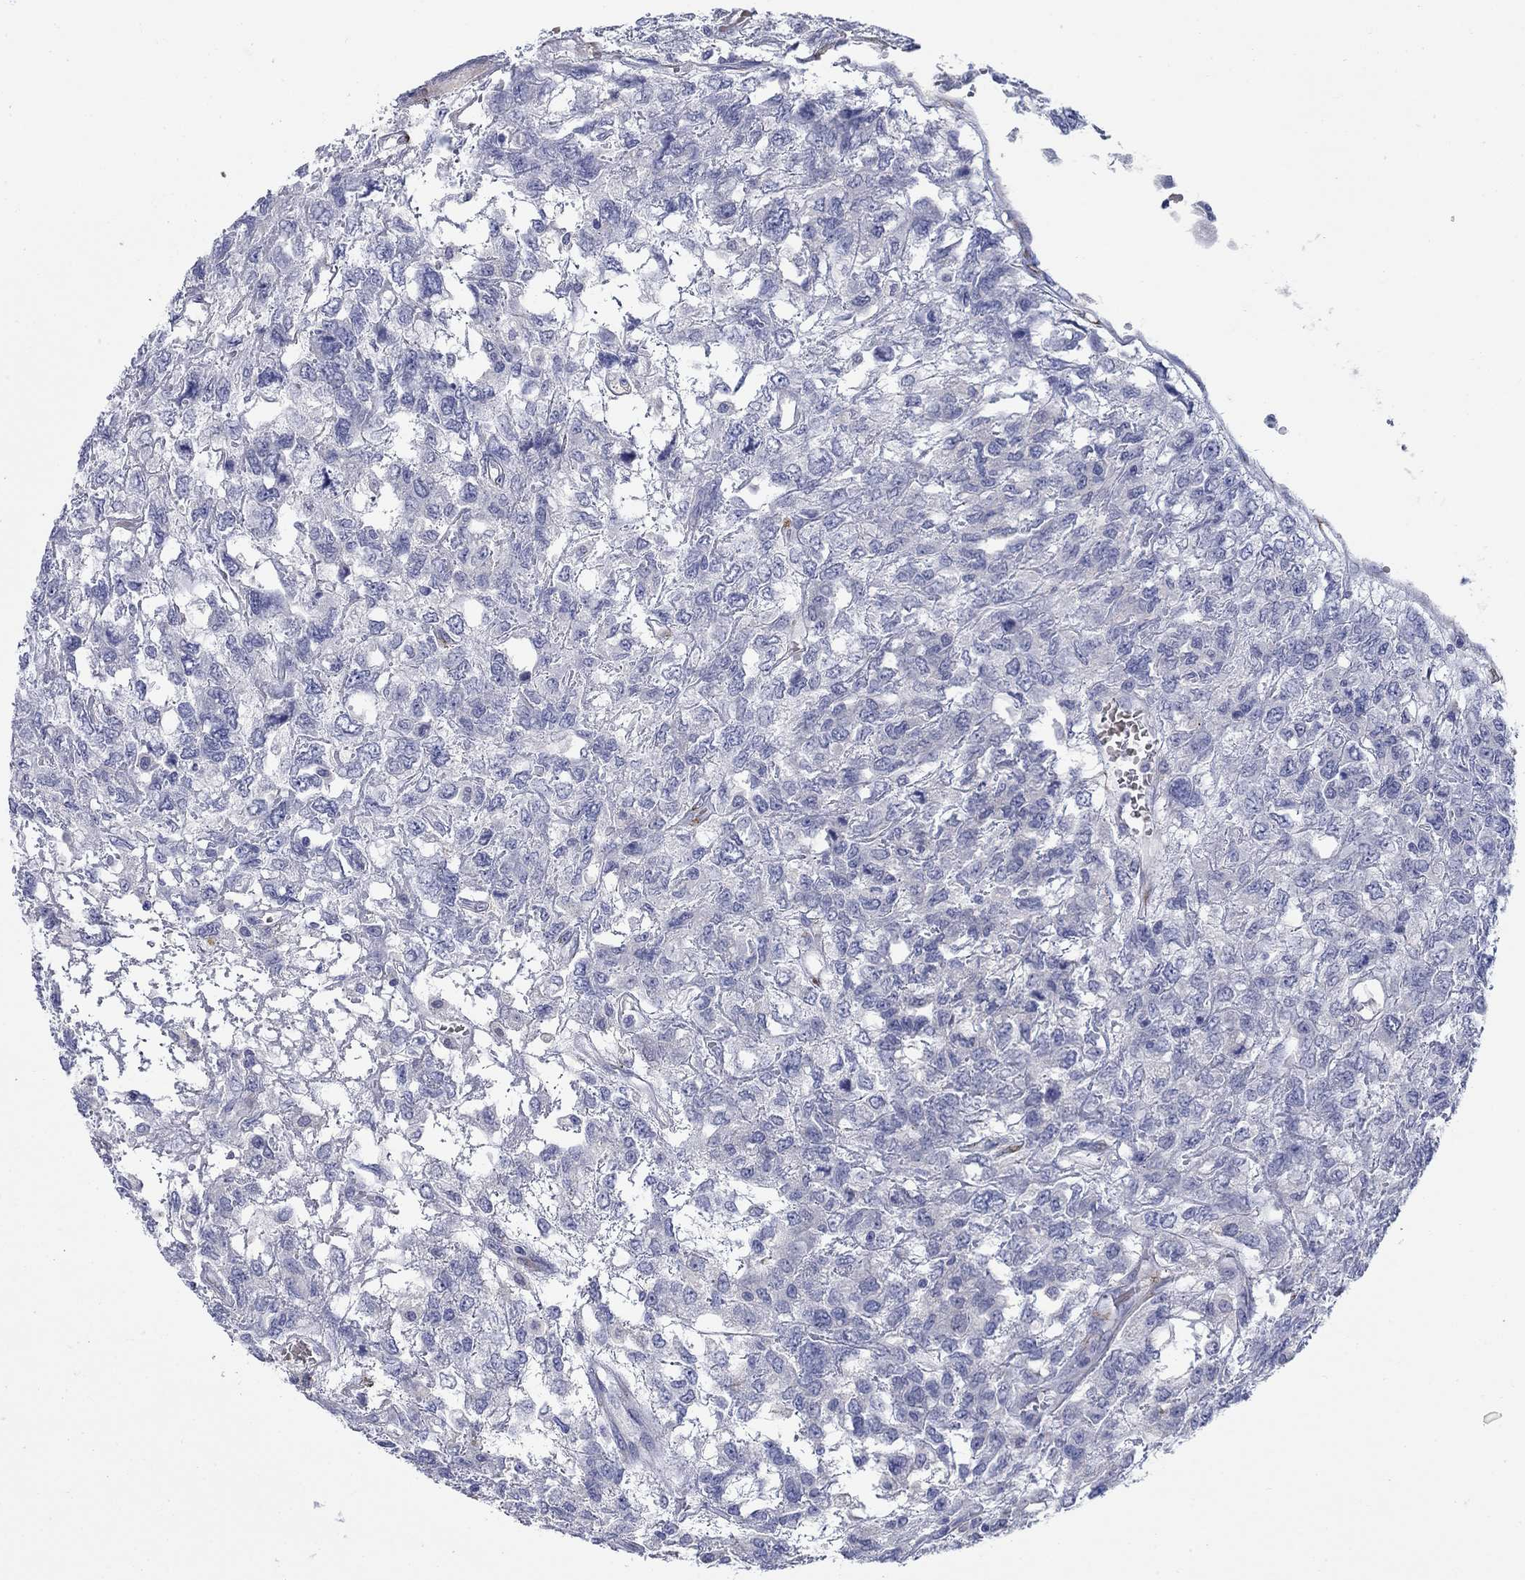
{"staining": {"intensity": "negative", "quantity": "none", "location": "none"}, "tissue": "testis cancer", "cell_type": "Tumor cells", "image_type": "cancer", "snomed": [{"axis": "morphology", "description": "Seminoma, NOS"}, {"axis": "topography", "description": "Testis"}], "caption": "Histopathology image shows no significant protein expression in tumor cells of testis seminoma. (Immunohistochemistry, brightfield microscopy, high magnification).", "gene": "PTPRZ1", "patient": {"sex": "male", "age": 52}}